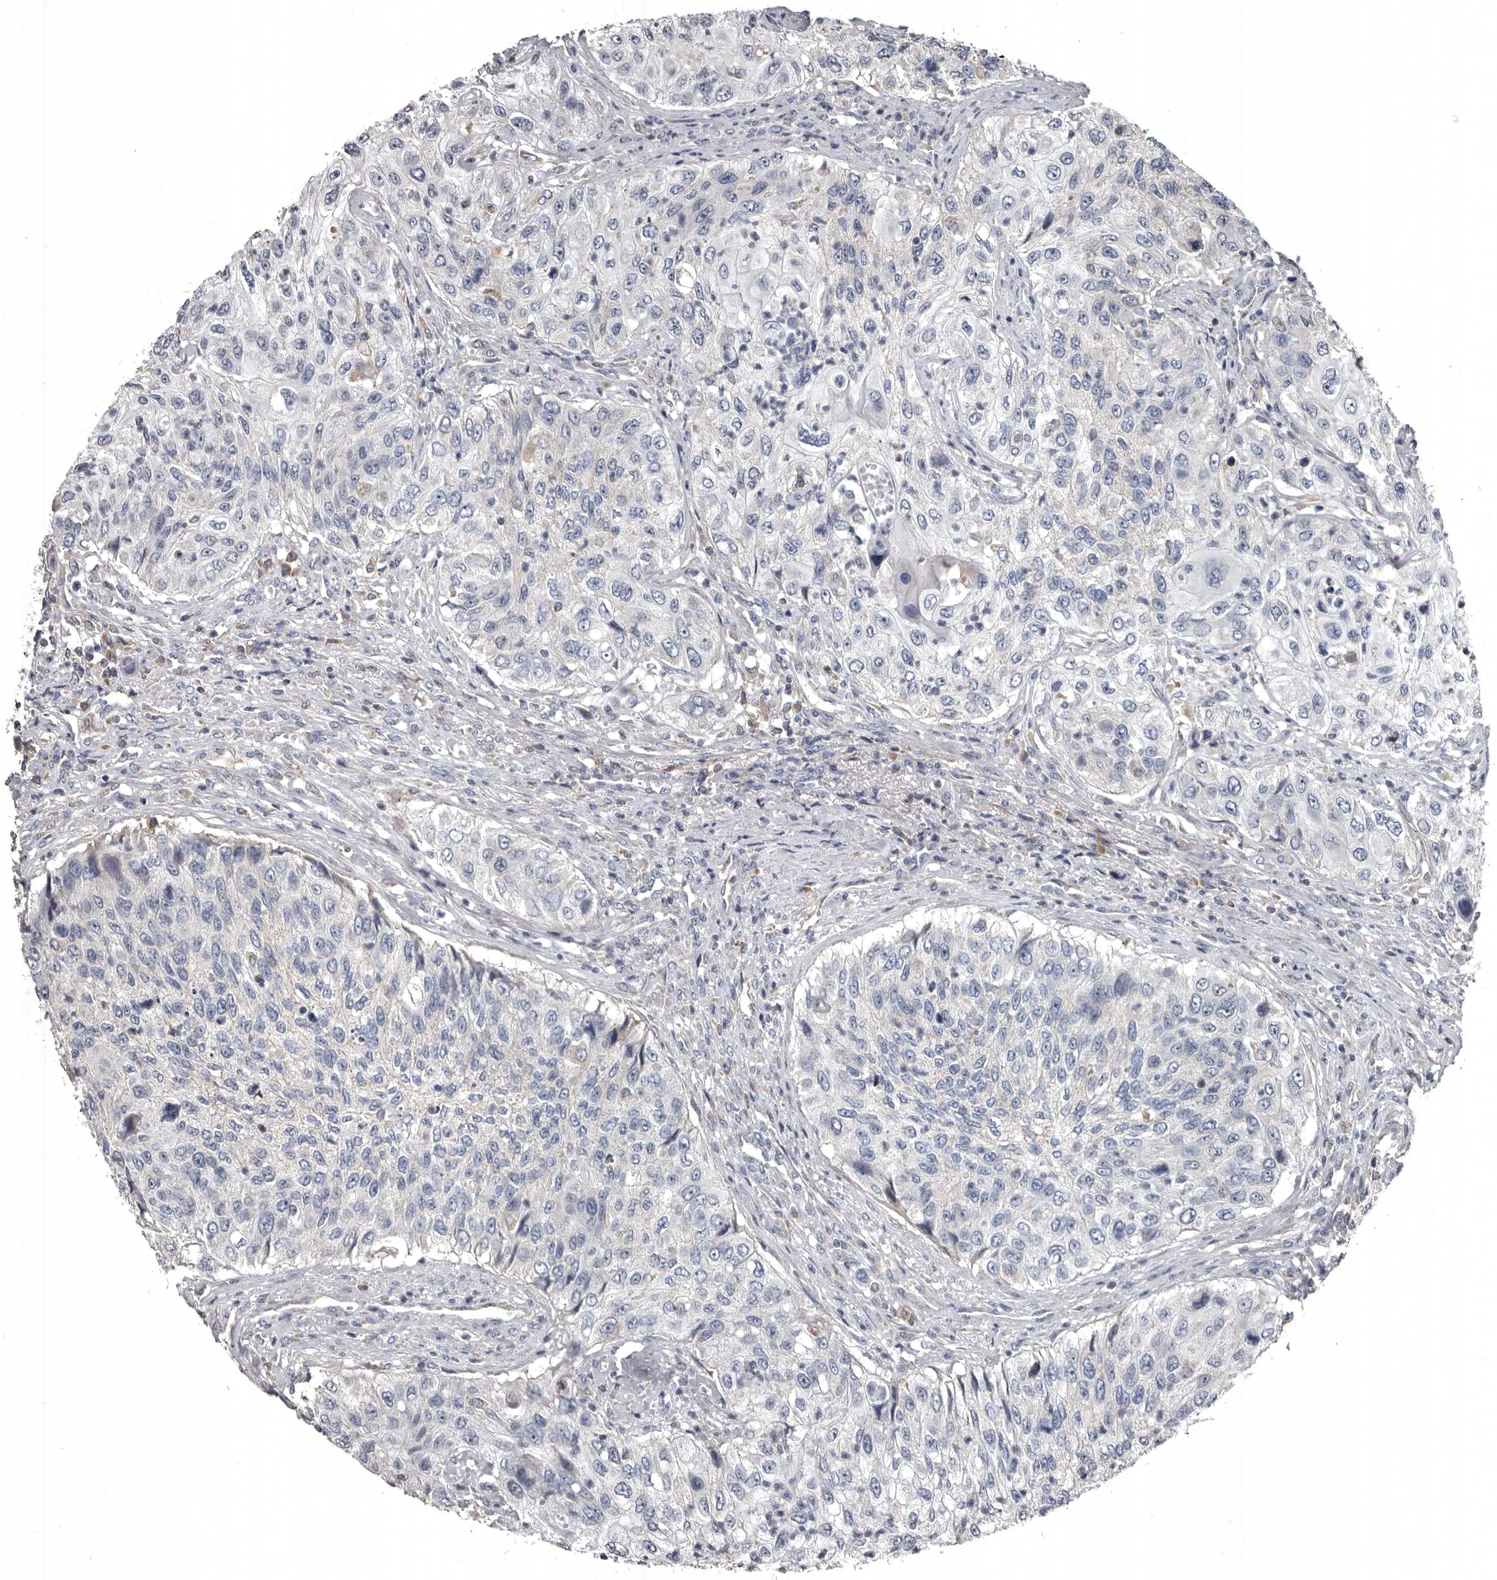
{"staining": {"intensity": "negative", "quantity": "none", "location": "none"}, "tissue": "urothelial cancer", "cell_type": "Tumor cells", "image_type": "cancer", "snomed": [{"axis": "morphology", "description": "Urothelial carcinoma, High grade"}, {"axis": "topography", "description": "Urinary bladder"}], "caption": "DAB (3,3'-diaminobenzidine) immunohistochemical staining of high-grade urothelial carcinoma demonstrates no significant staining in tumor cells.", "gene": "GREB1", "patient": {"sex": "female", "age": 60}}